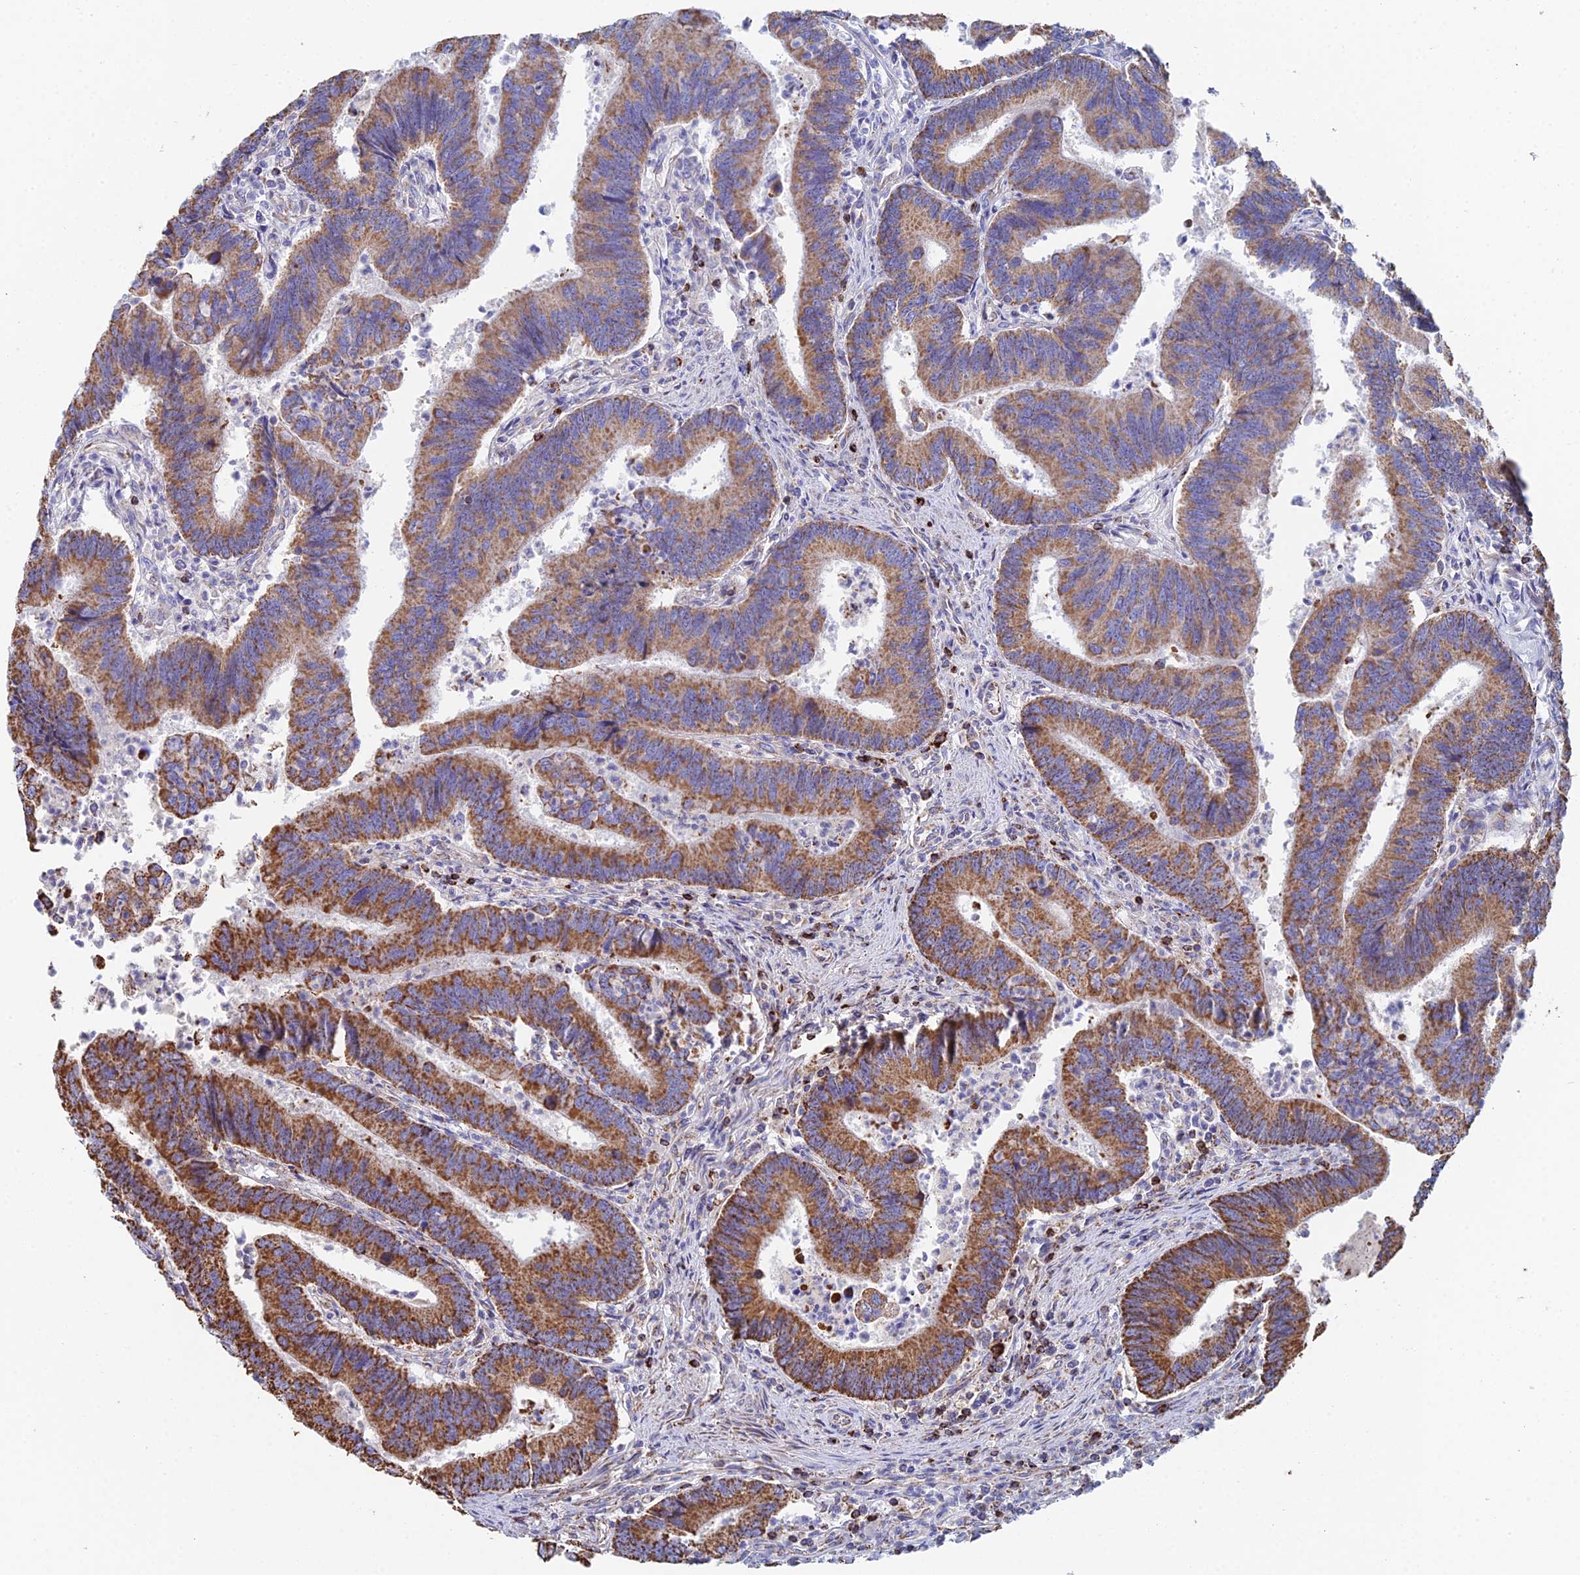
{"staining": {"intensity": "moderate", "quantity": ">75%", "location": "cytoplasmic/membranous"}, "tissue": "colorectal cancer", "cell_type": "Tumor cells", "image_type": "cancer", "snomed": [{"axis": "morphology", "description": "Adenocarcinoma, NOS"}, {"axis": "topography", "description": "Colon"}], "caption": "There is medium levels of moderate cytoplasmic/membranous staining in tumor cells of adenocarcinoma (colorectal), as demonstrated by immunohistochemical staining (brown color).", "gene": "SPOCK2", "patient": {"sex": "female", "age": 67}}